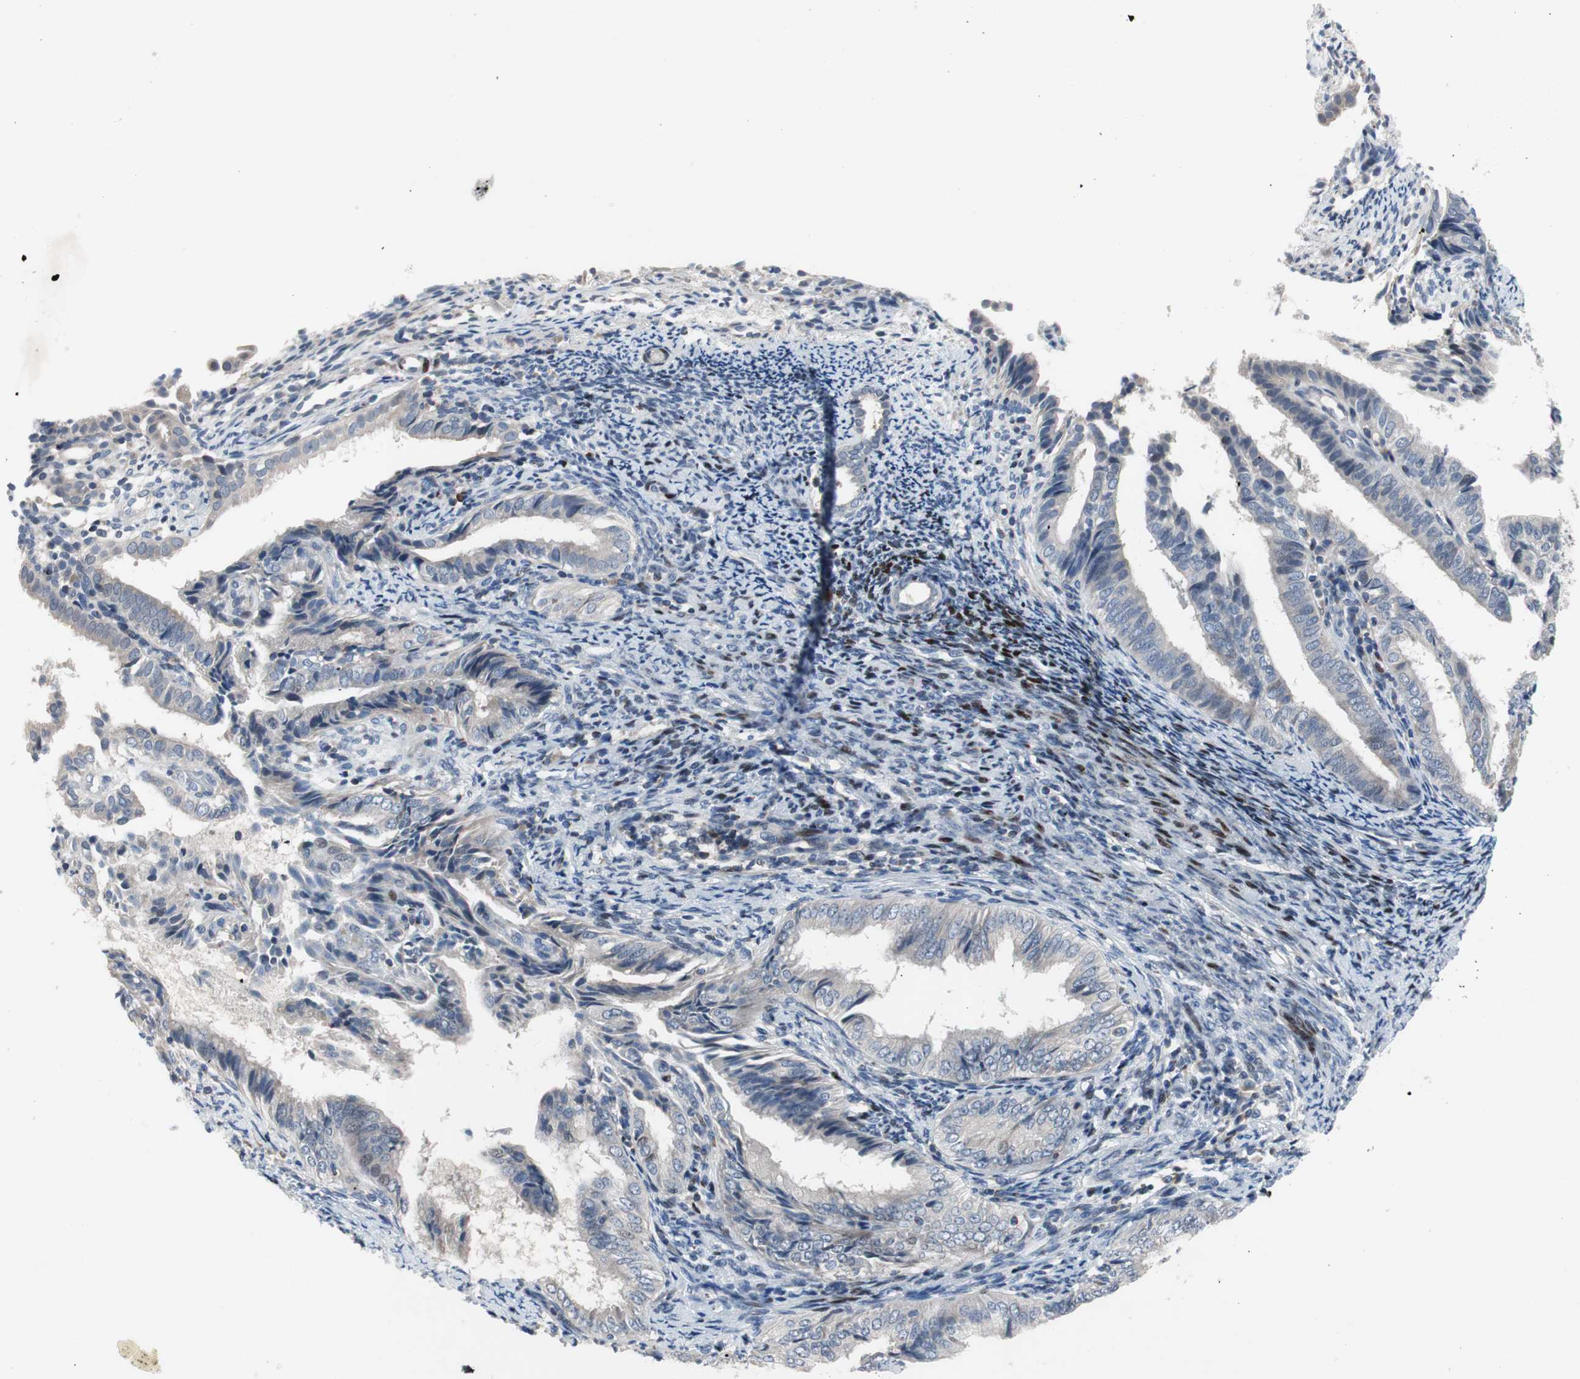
{"staining": {"intensity": "weak", "quantity": "<25%", "location": "cytoplasmic/membranous"}, "tissue": "endometrial cancer", "cell_type": "Tumor cells", "image_type": "cancer", "snomed": [{"axis": "morphology", "description": "Adenocarcinoma, NOS"}, {"axis": "topography", "description": "Endometrium"}], "caption": "Tumor cells are negative for protein expression in human endometrial cancer.", "gene": "MUTYH", "patient": {"sex": "female", "age": 58}}